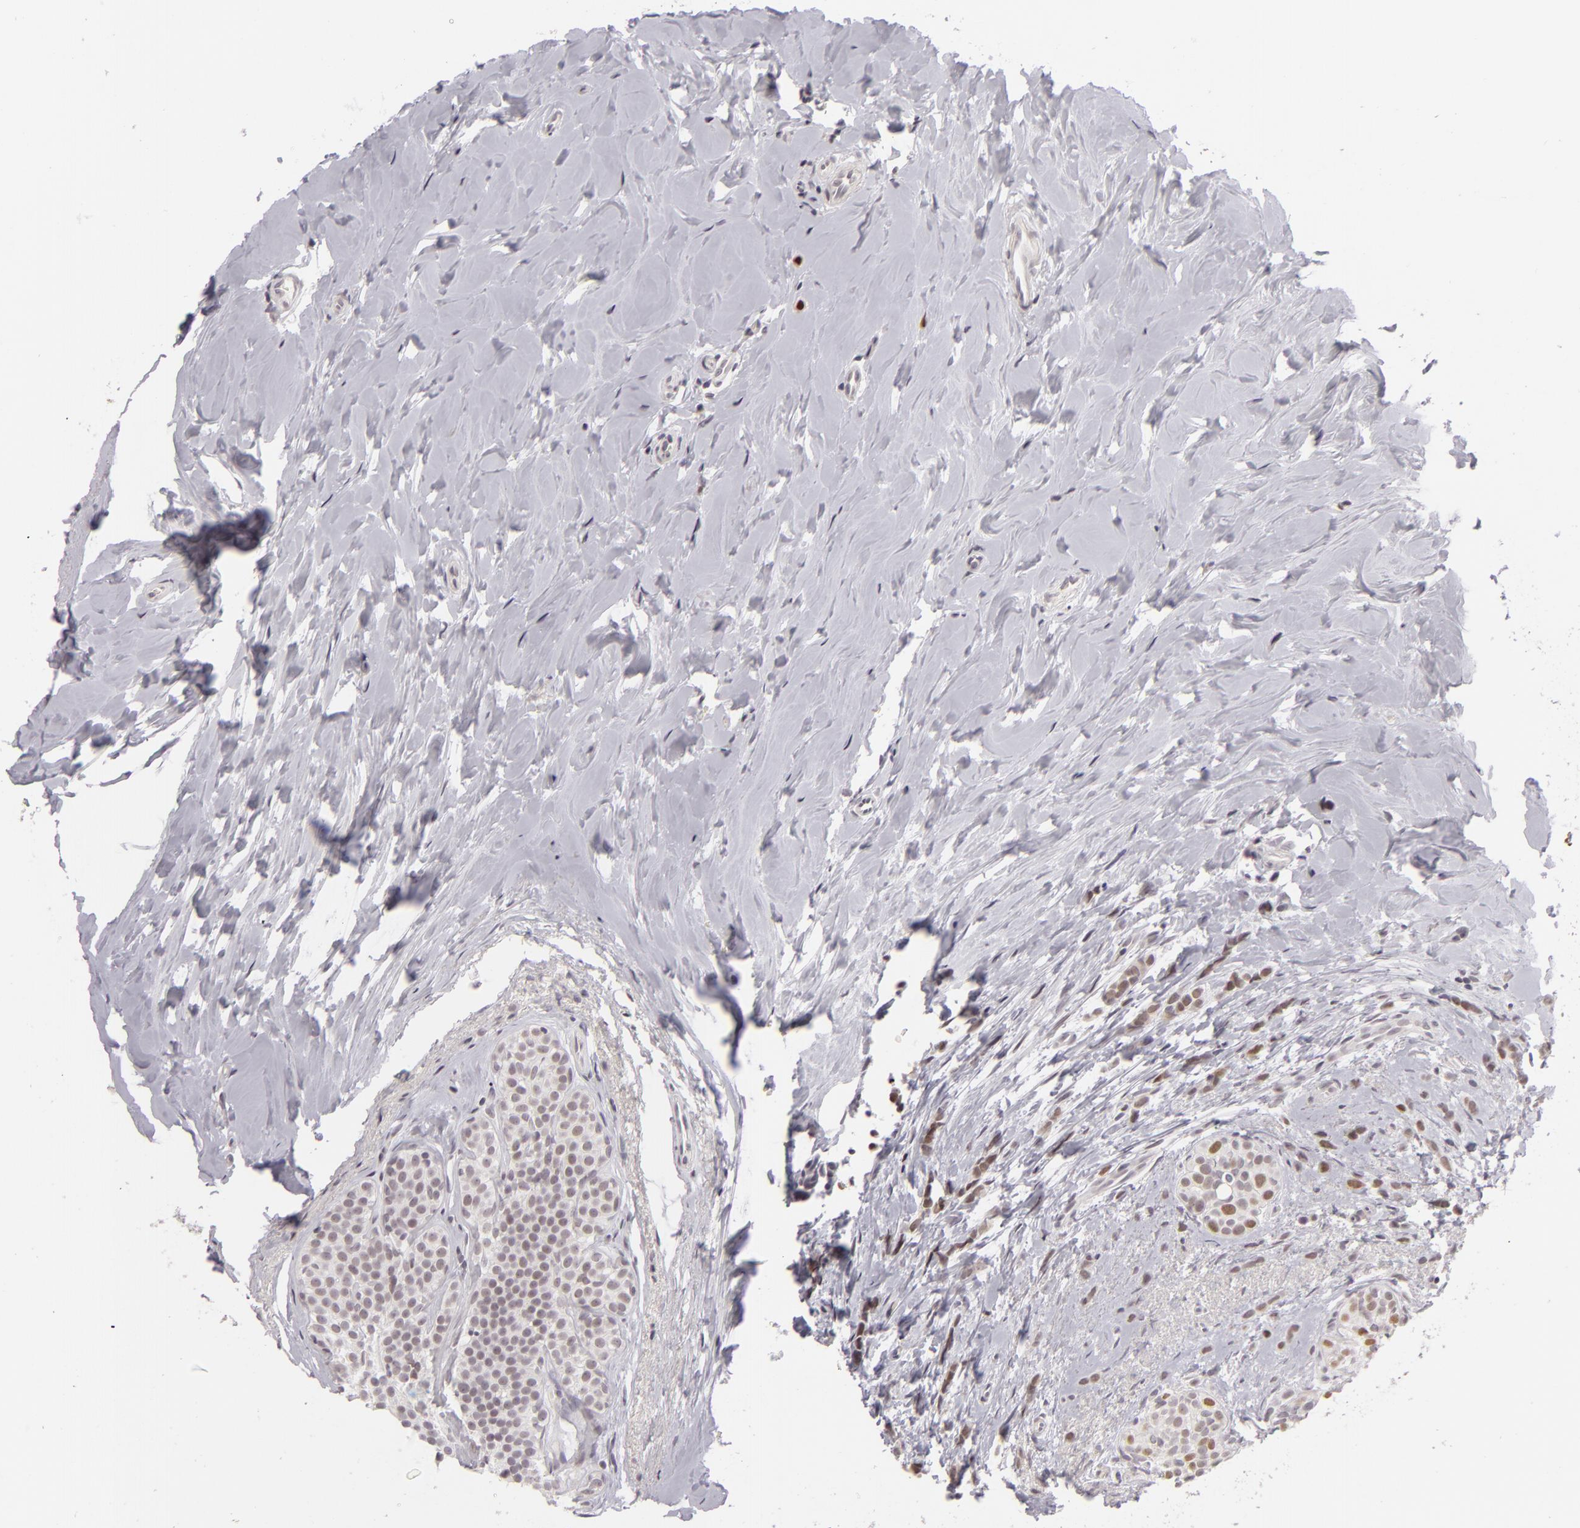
{"staining": {"intensity": "weak", "quantity": "<25%", "location": "nuclear"}, "tissue": "breast cancer", "cell_type": "Tumor cells", "image_type": "cancer", "snomed": [{"axis": "morphology", "description": "Lobular carcinoma"}, {"axis": "topography", "description": "Breast"}], "caption": "IHC micrograph of neoplastic tissue: breast cancer (lobular carcinoma) stained with DAB shows no significant protein positivity in tumor cells.", "gene": "SIX1", "patient": {"sex": "female", "age": 64}}